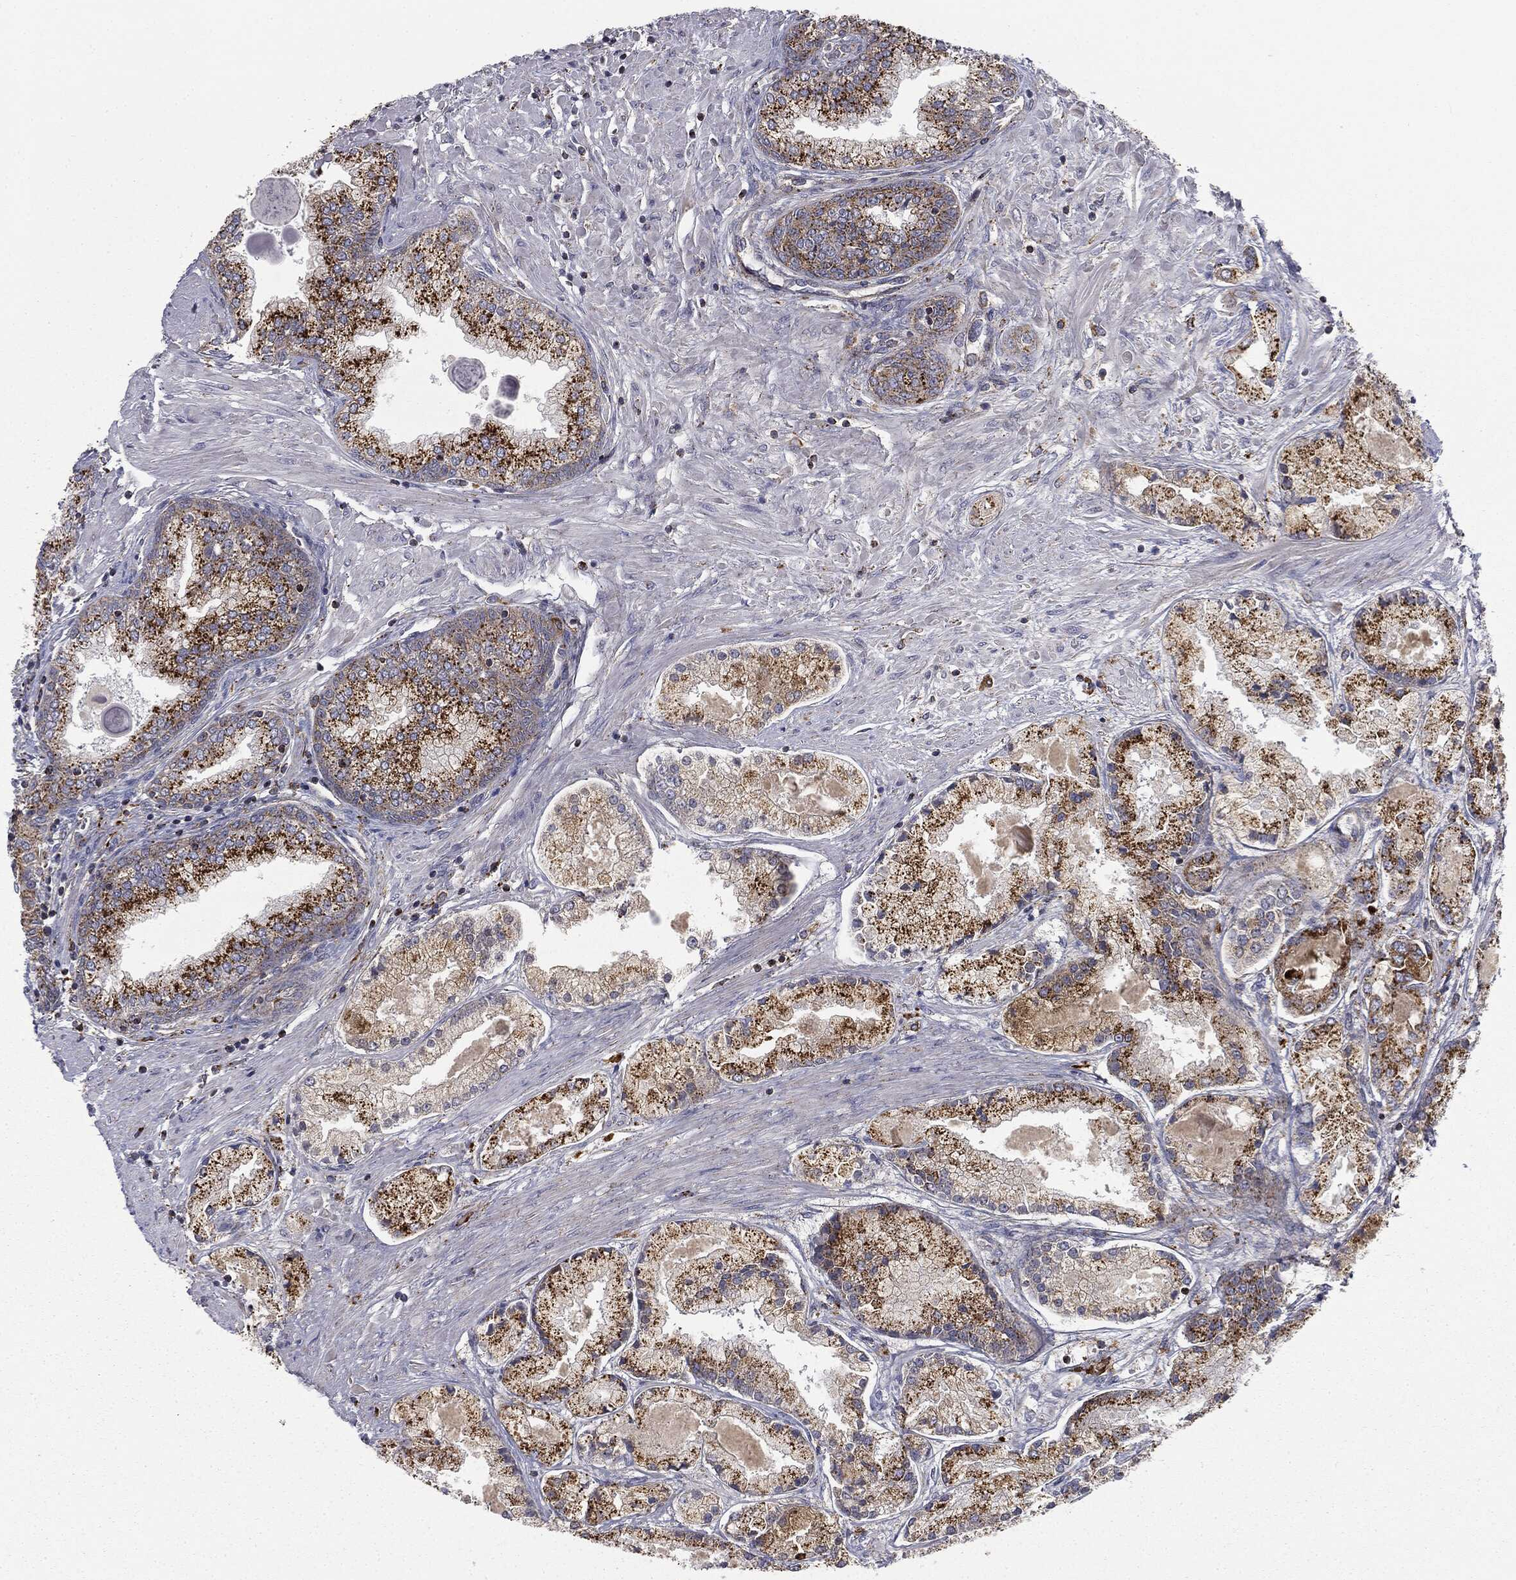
{"staining": {"intensity": "strong", "quantity": ">75%", "location": "cytoplasmic/membranous"}, "tissue": "prostate cancer", "cell_type": "Tumor cells", "image_type": "cancer", "snomed": [{"axis": "morphology", "description": "Adenocarcinoma, High grade"}, {"axis": "topography", "description": "Prostate"}], "caption": "Protein positivity by IHC demonstrates strong cytoplasmic/membranous staining in approximately >75% of tumor cells in prostate cancer. The protein is stained brown, and the nuclei are stained in blue (DAB IHC with brightfield microscopy, high magnification).", "gene": "CTSA", "patient": {"sex": "male", "age": 67}}